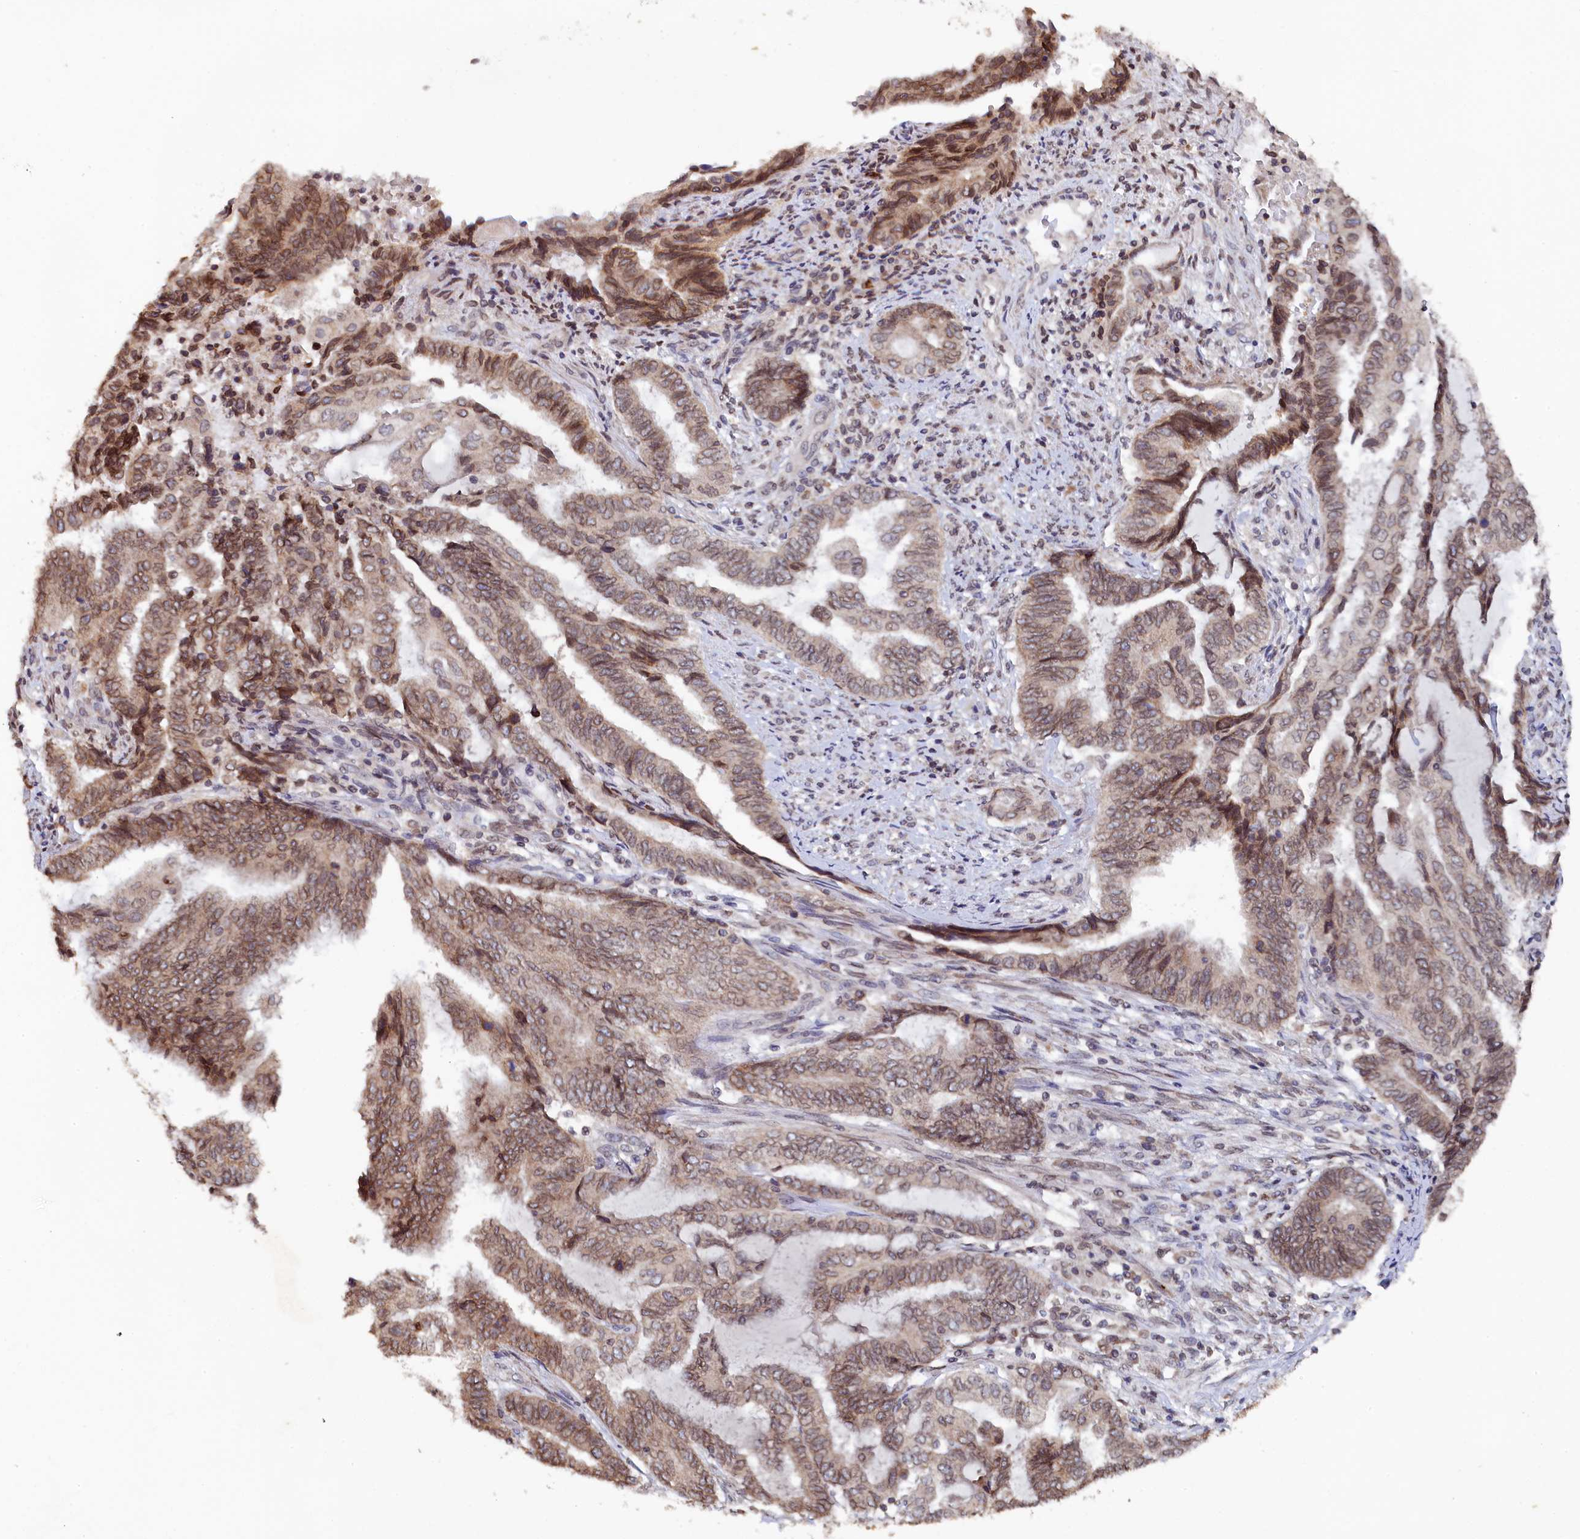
{"staining": {"intensity": "moderate", "quantity": ">75%", "location": "cytoplasmic/membranous"}, "tissue": "endometrial cancer", "cell_type": "Tumor cells", "image_type": "cancer", "snomed": [{"axis": "morphology", "description": "Adenocarcinoma, NOS"}, {"axis": "topography", "description": "Uterus"}, {"axis": "topography", "description": "Endometrium"}], "caption": "The image reveals a brown stain indicating the presence of a protein in the cytoplasmic/membranous of tumor cells in endometrial adenocarcinoma.", "gene": "ANKEF1", "patient": {"sex": "female", "age": 70}}